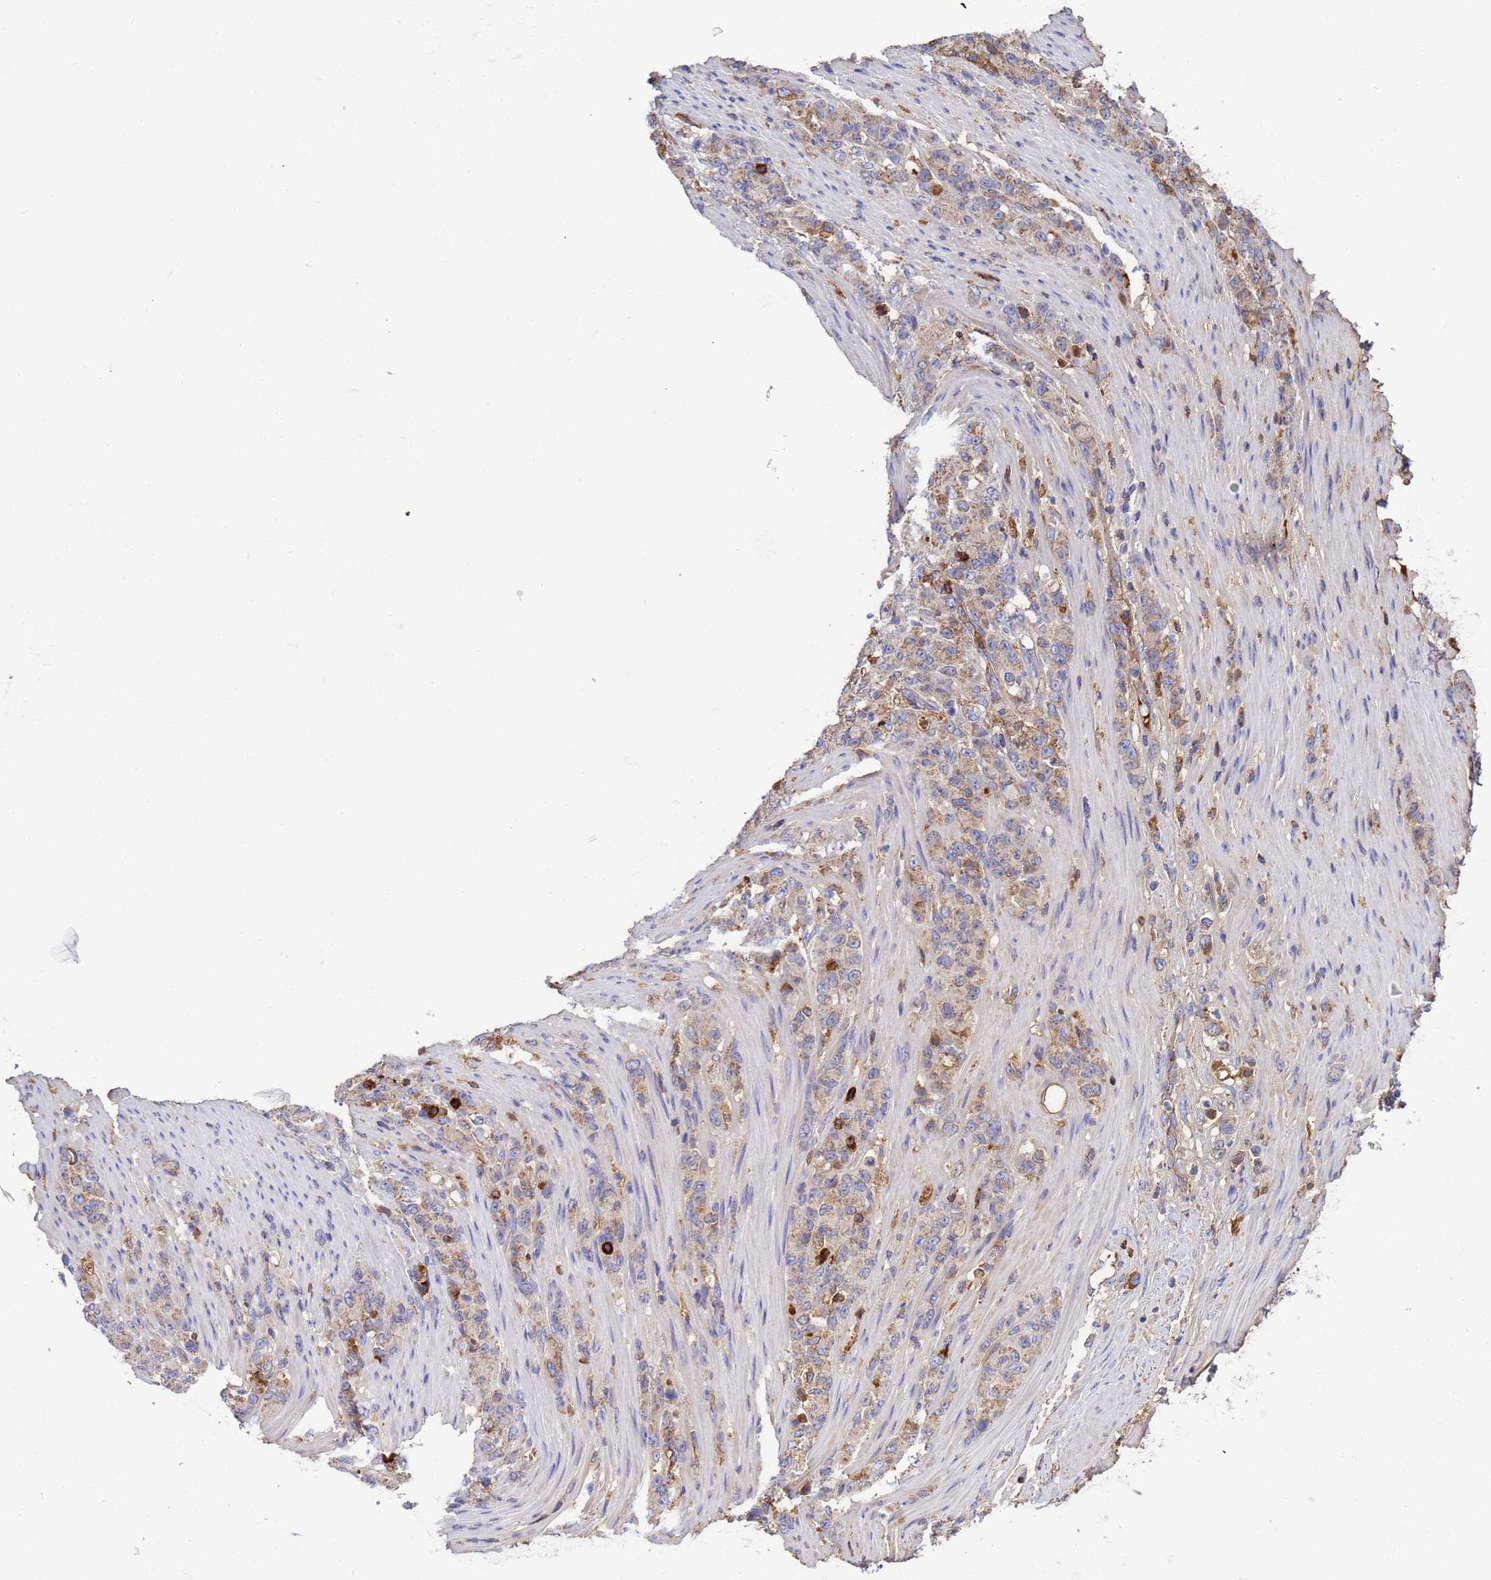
{"staining": {"intensity": "weak", "quantity": ">75%", "location": "cytoplasmic/membranous"}, "tissue": "stomach cancer", "cell_type": "Tumor cells", "image_type": "cancer", "snomed": [{"axis": "morphology", "description": "Normal tissue, NOS"}, {"axis": "morphology", "description": "Adenocarcinoma, NOS"}, {"axis": "topography", "description": "Stomach"}], "caption": "A histopathology image of adenocarcinoma (stomach) stained for a protein displays weak cytoplasmic/membranous brown staining in tumor cells.", "gene": "GLUD1", "patient": {"sex": "female", "age": 79}}